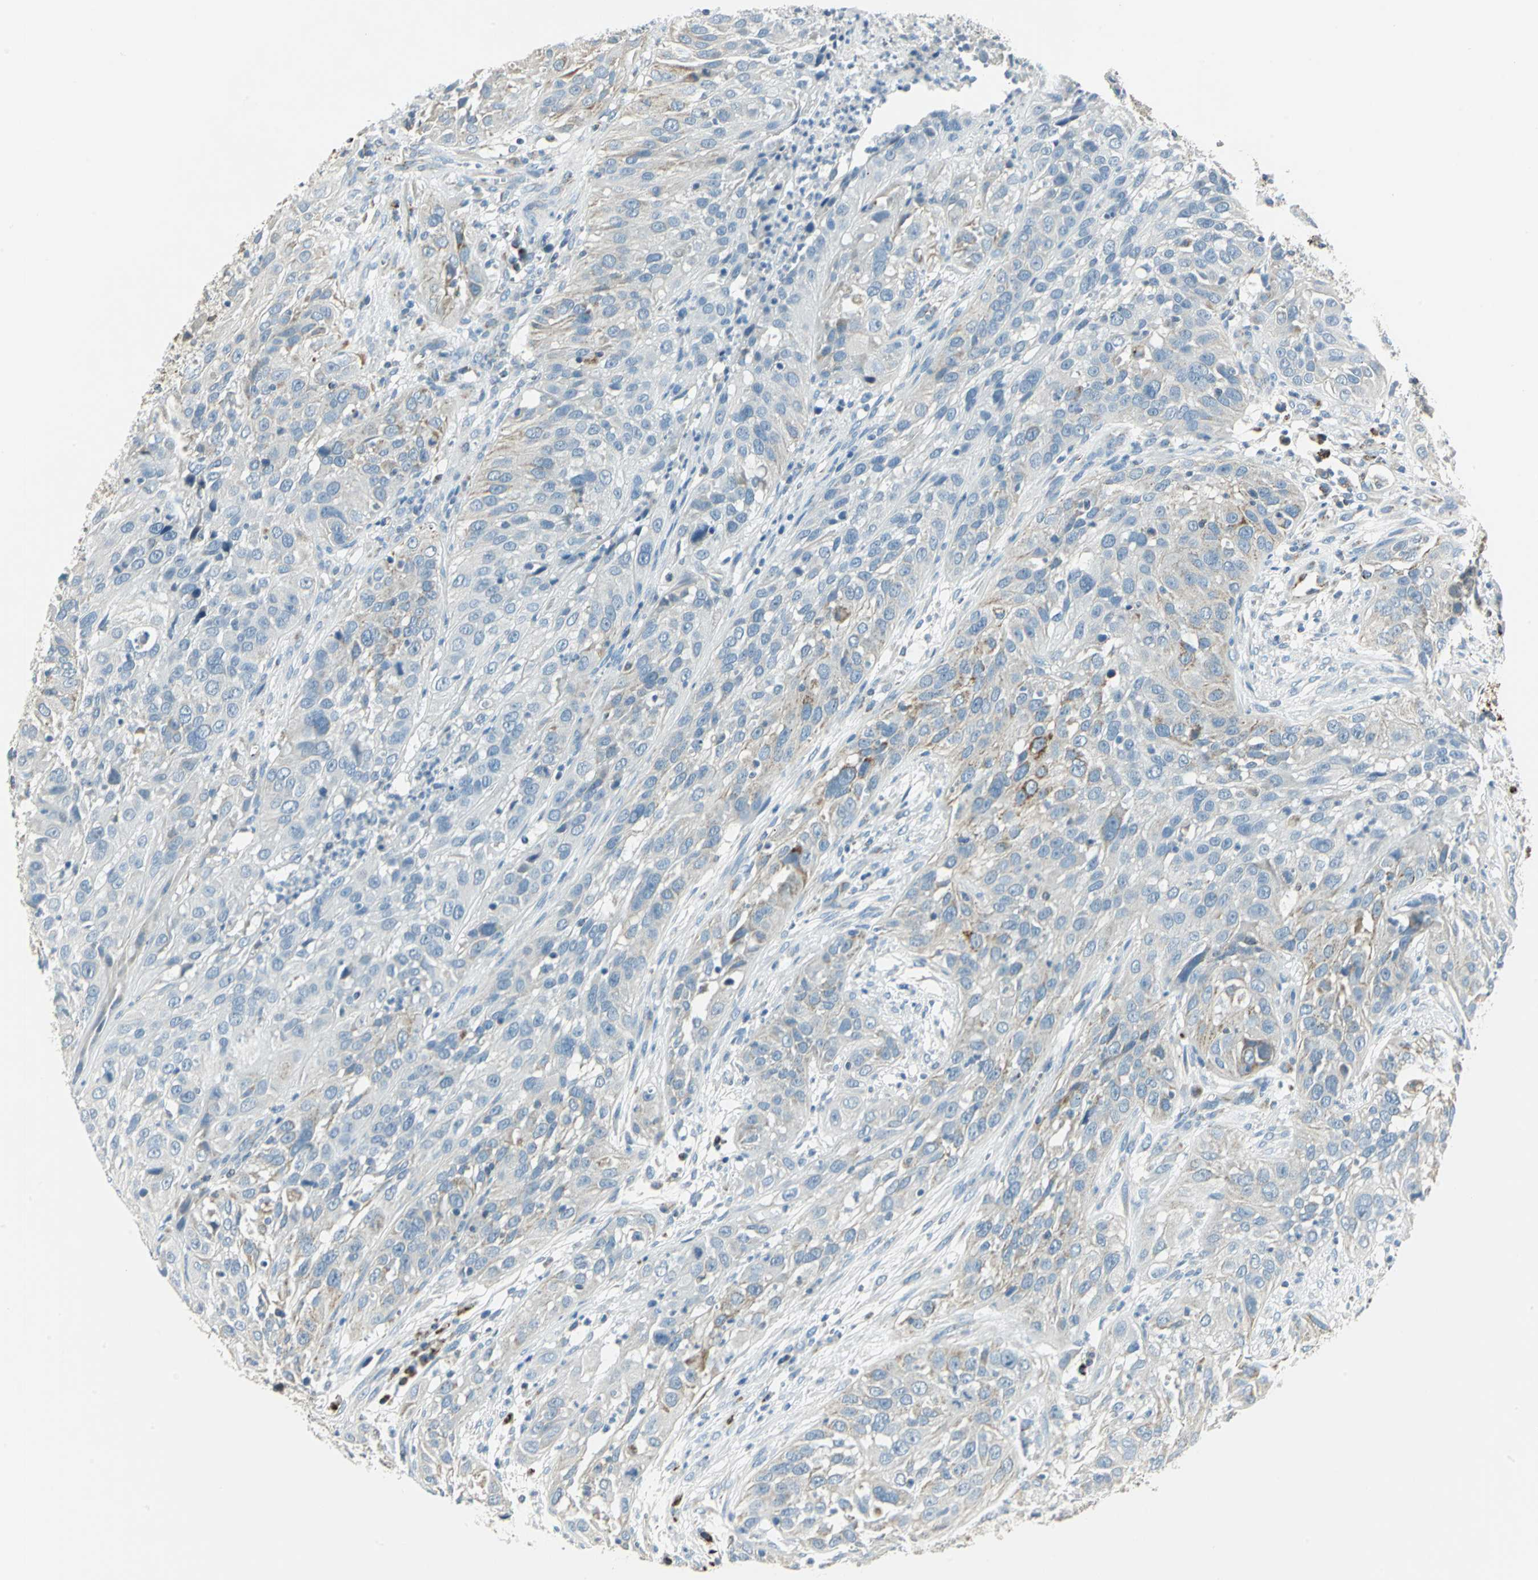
{"staining": {"intensity": "weak", "quantity": "<25%", "location": "cytoplasmic/membranous"}, "tissue": "cervical cancer", "cell_type": "Tumor cells", "image_type": "cancer", "snomed": [{"axis": "morphology", "description": "Squamous cell carcinoma, NOS"}, {"axis": "topography", "description": "Cervix"}], "caption": "This is a photomicrograph of immunohistochemistry (IHC) staining of cervical cancer, which shows no positivity in tumor cells. (DAB IHC with hematoxylin counter stain).", "gene": "ACADM", "patient": {"sex": "female", "age": 32}}